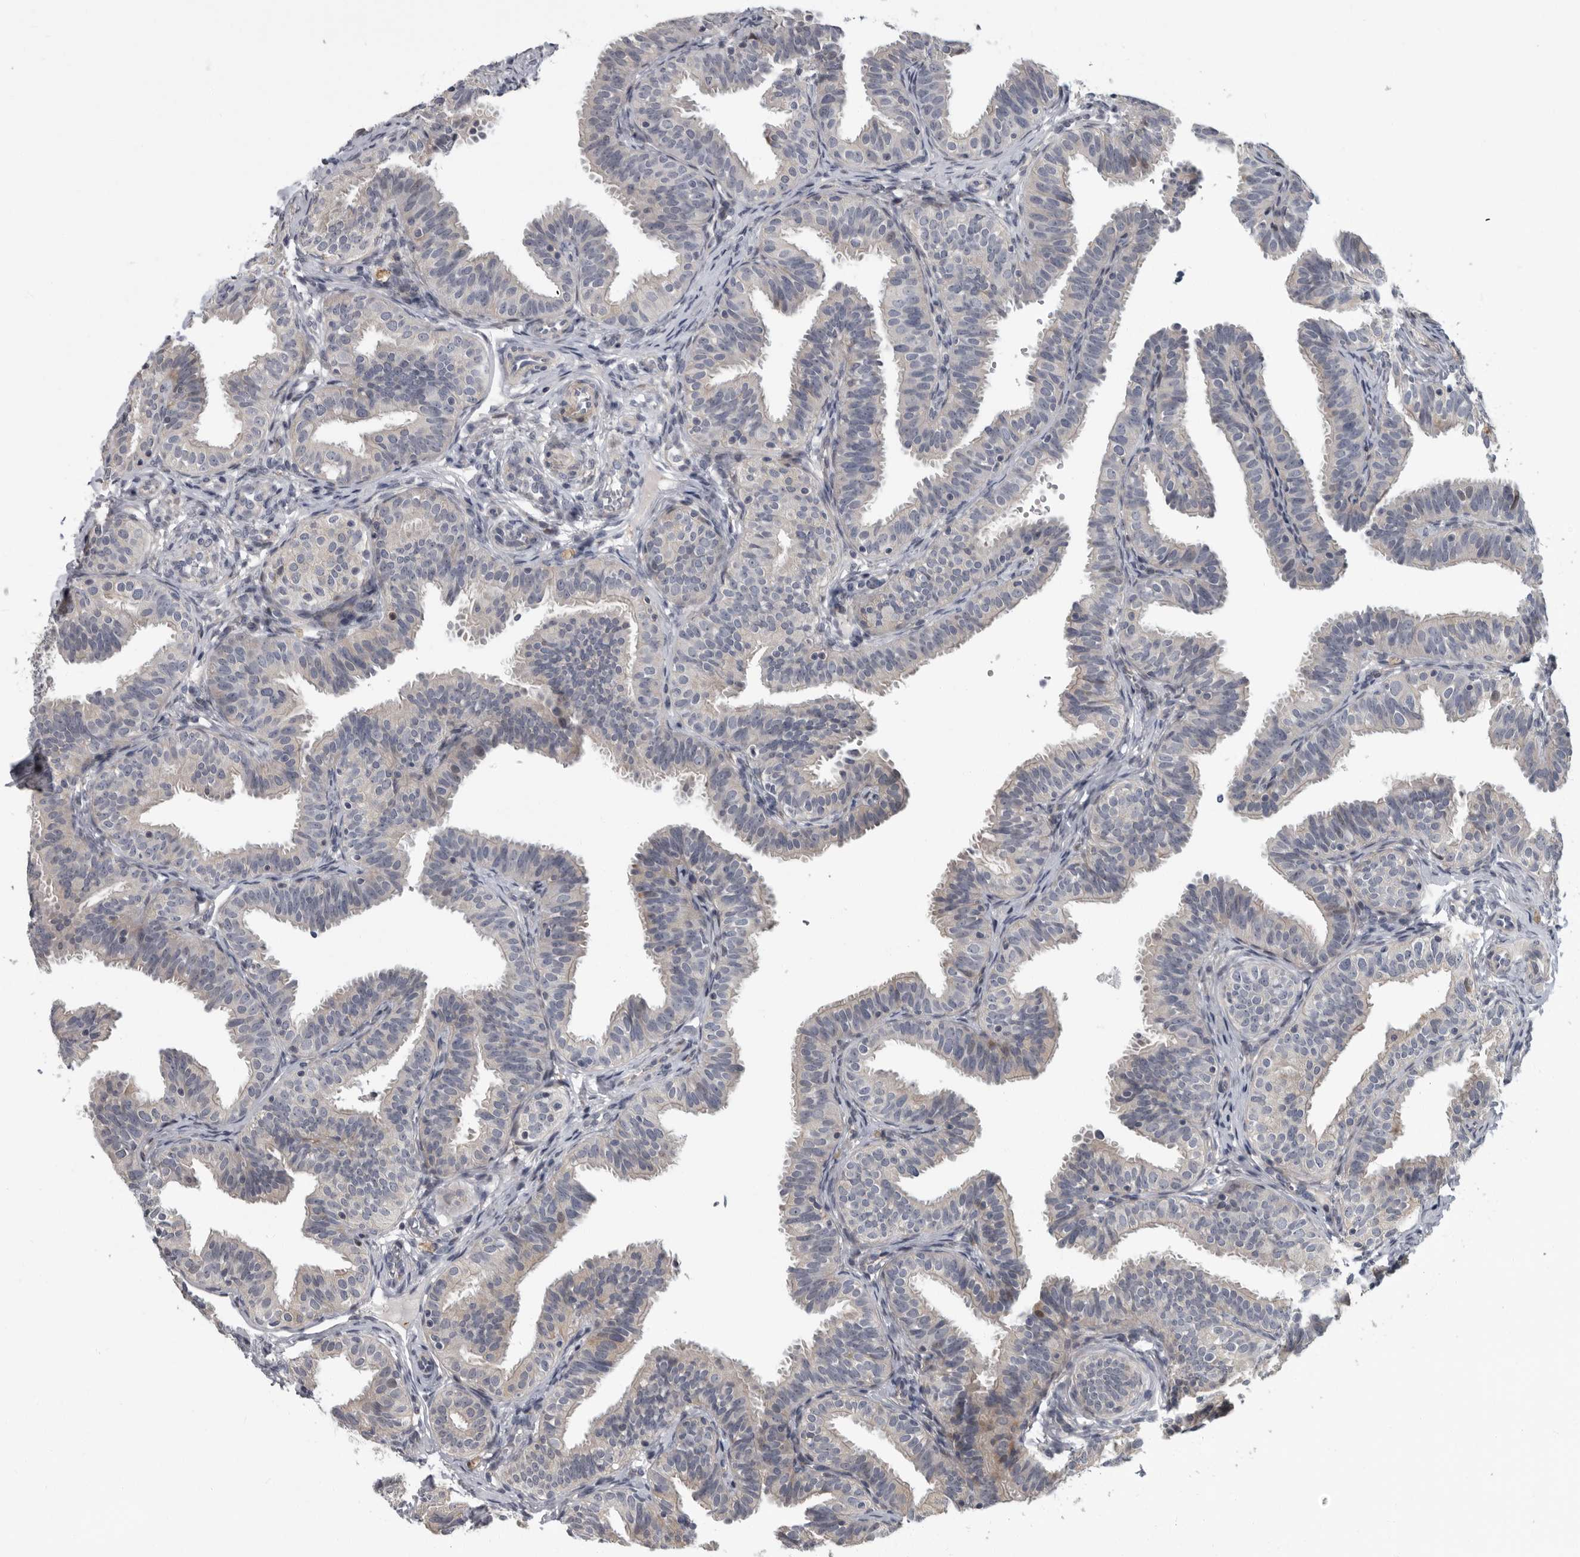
{"staining": {"intensity": "negative", "quantity": "none", "location": "none"}, "tissue": "fallopian tube", "cell_type": "Glandular cells", "image_type": "normal", "snomed": [{"axis": "morphology", "description": "Normal tissue, NOS"}, {"axis": "topography", "description": "Fallopian tube"}], "caption": "Protein analysis of normal fallopian tube displays no significant positivity in glandular cells.", "gene": "PDE7A", "patient": {"sex": "female", "age": 35}}